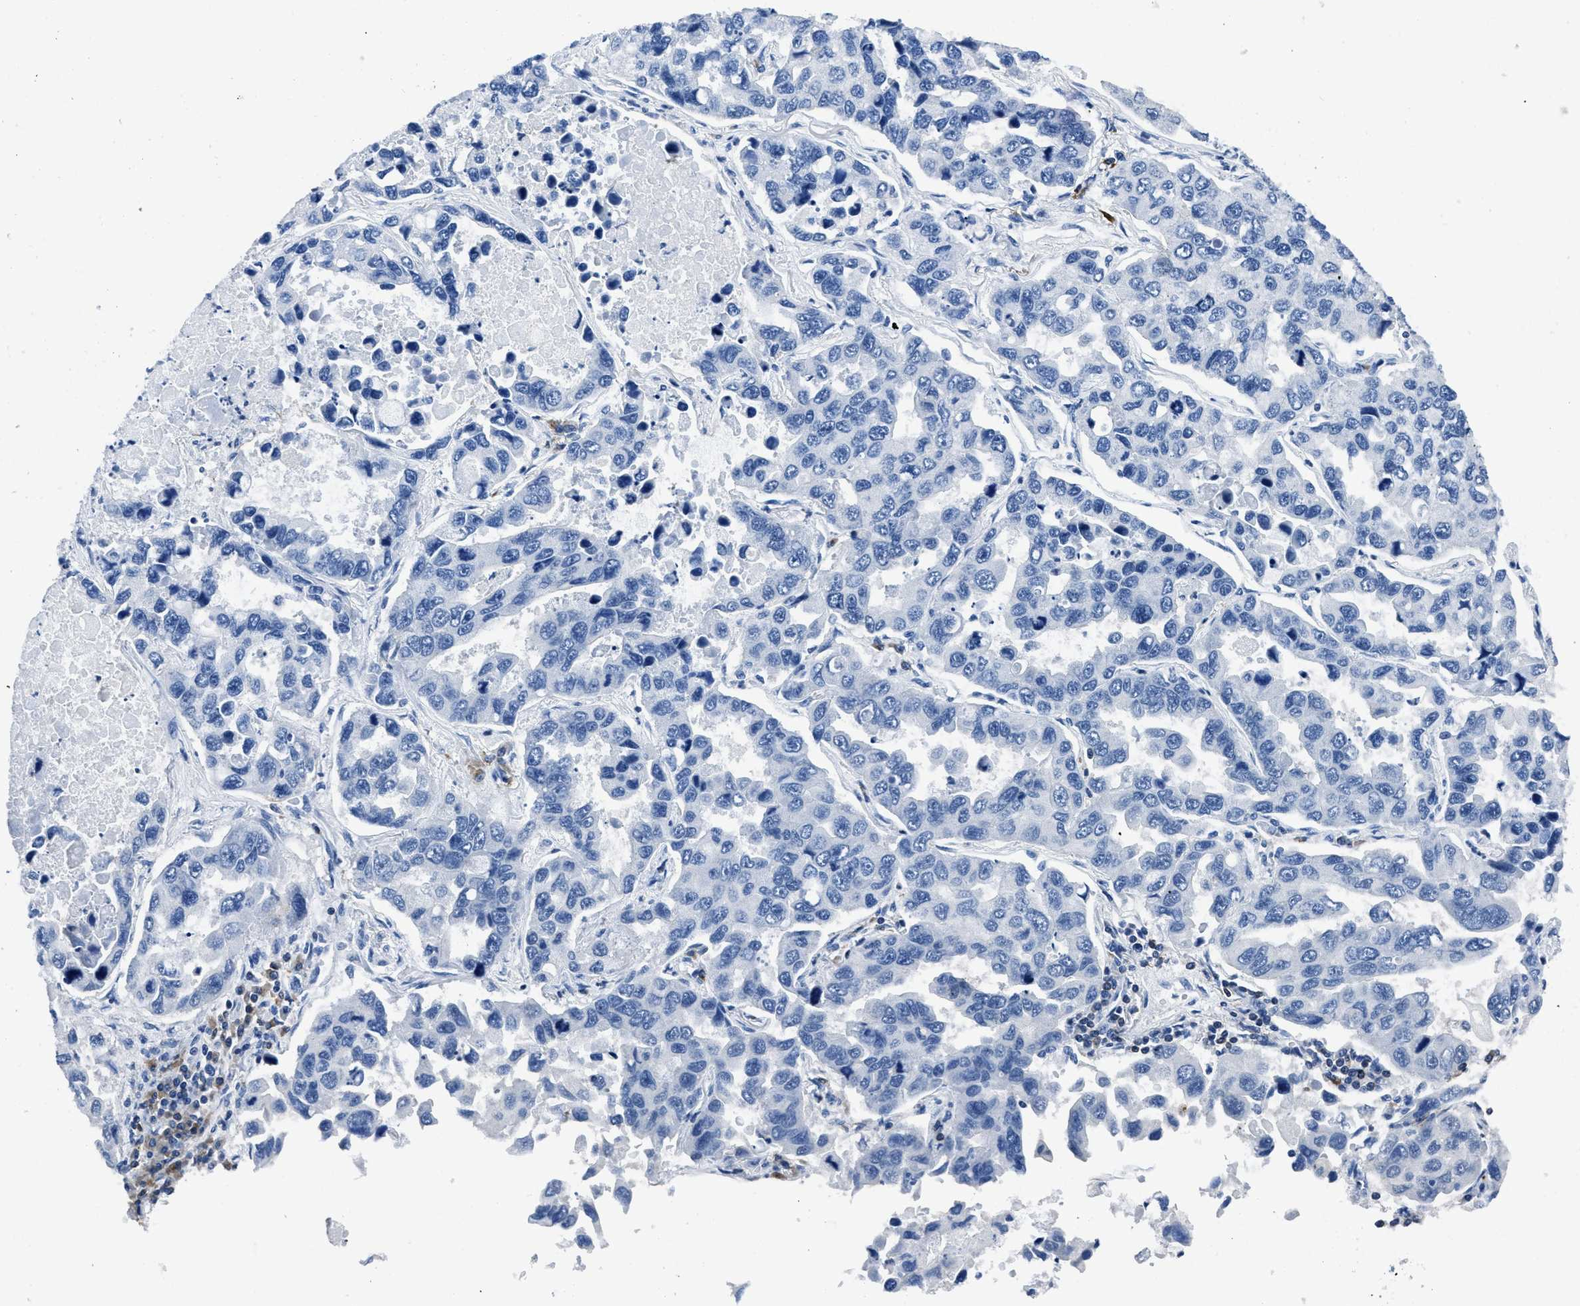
{"staining": {"intensity": "negative", "quantity": "none", "location": "none"}, "tissue": "lung cancer", "cell_type": "Tumor cells", "image_type": "cancer", "snomed": [{"axis": "morphology", "description": "Adenocarcinoma, NOS"}, {"axis": "topography", "description": "Lung"}], "caption": "This is an immunohistochemistry micrograph of lung cancer. There is no expression in tumor cells.", "gene": "ITGA3", "patient": {"sex": "male", "age": 64}}